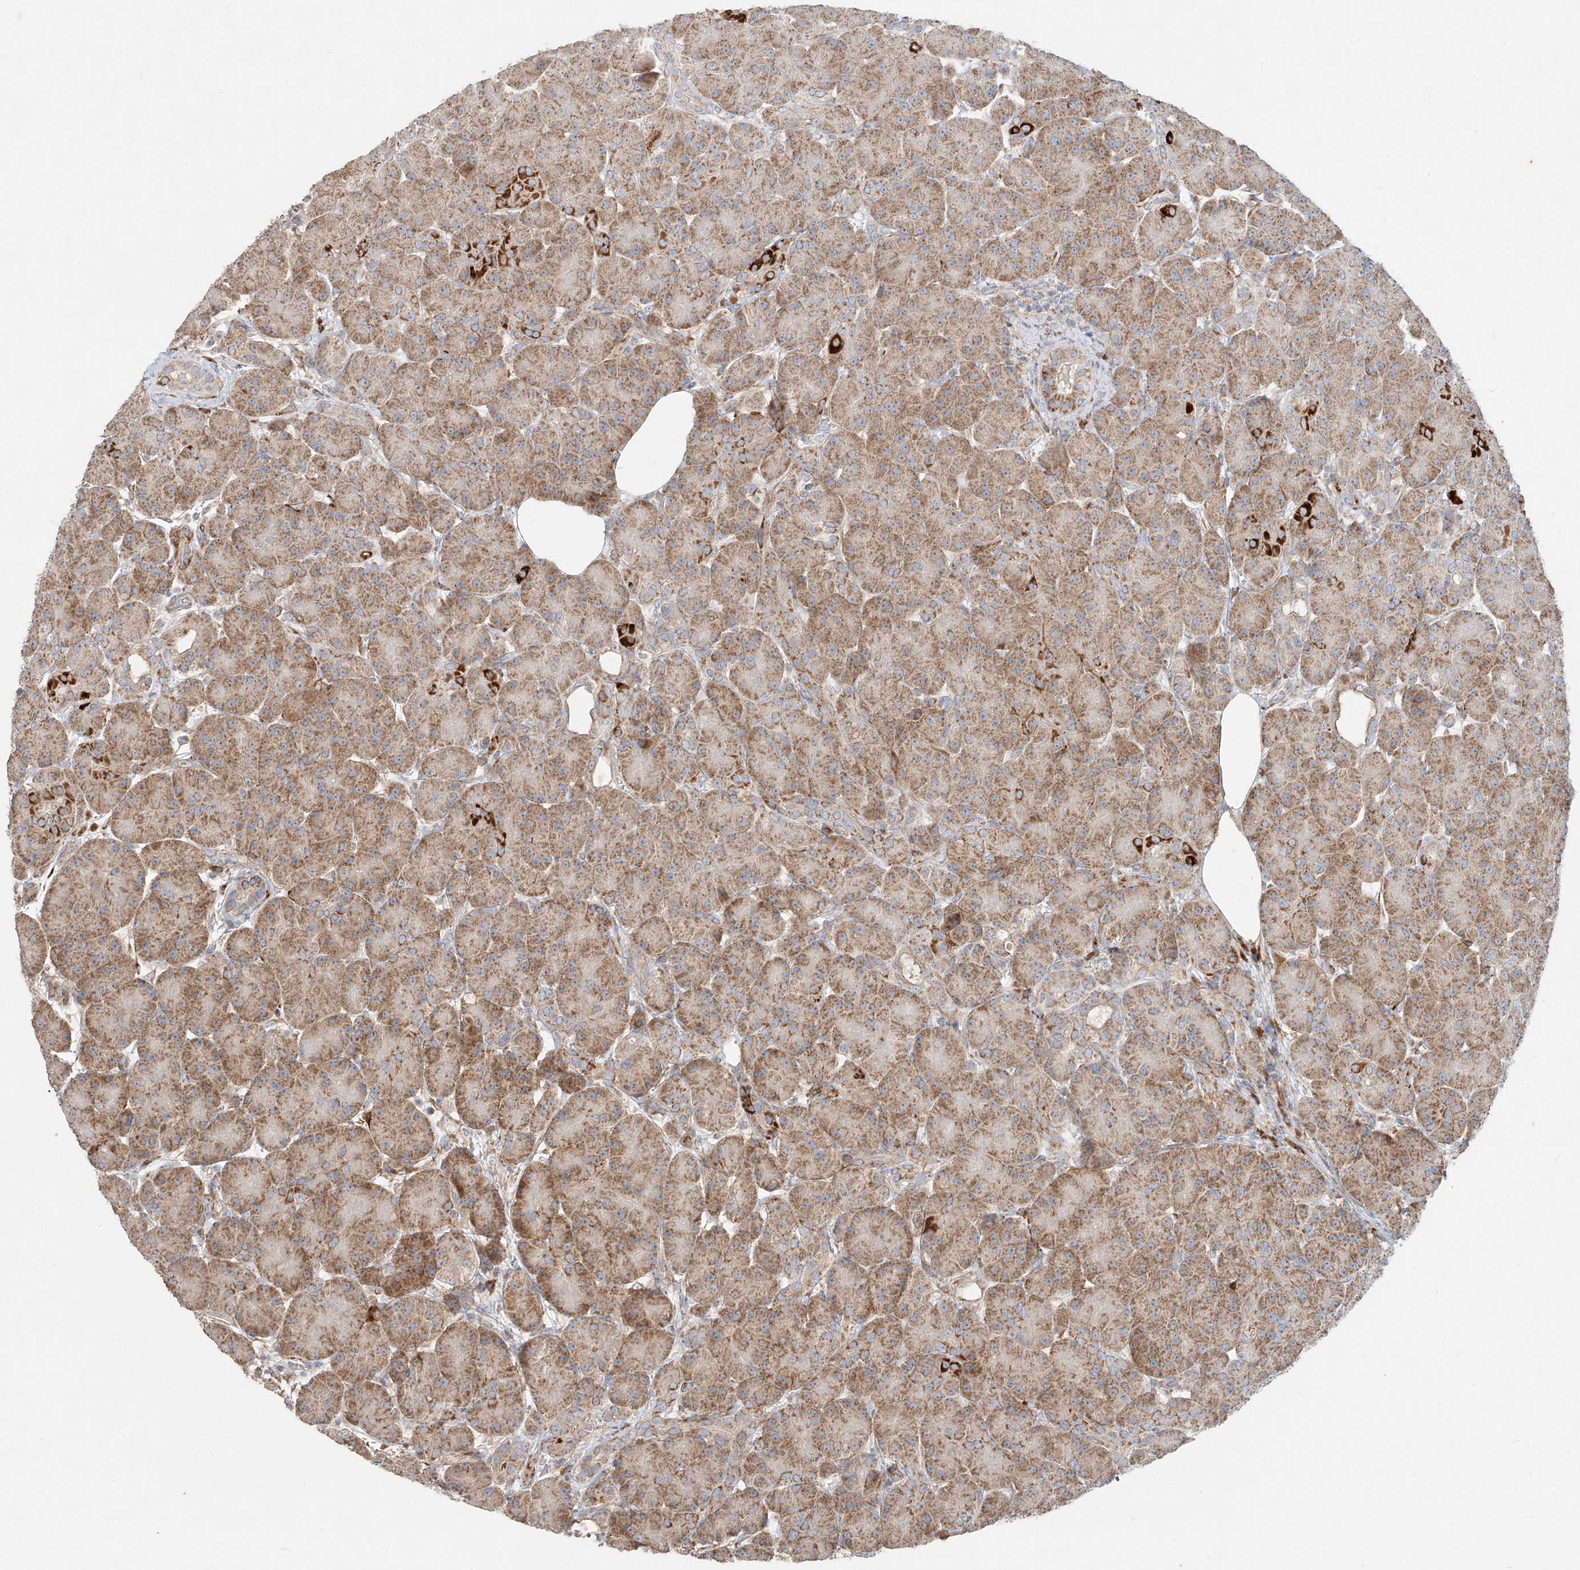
{"staining": {"intensity": "moderate", "quantity": ">75%", "location": "cytoplasmic/membranous"}, "tissue": "pancreas", "cell_type": "Exocrine glandular cells", "image_type": "normal", "snomed": [{"axis": "morphology", "description": "Normal tissue, NOS"}, {"axis": "topography", "description": "Pancreas"}], "caption": "Immunohistochemistry (DAB (3,3'-diaminobenzidine)) staining of unremarkable human pancreas shows moderate cytoplasmic/membranous protein expression in approximately >75% of exocrine glandular cells.", "gene": "COLGALT2", "patient": {"sex": "male", "age": 63}}